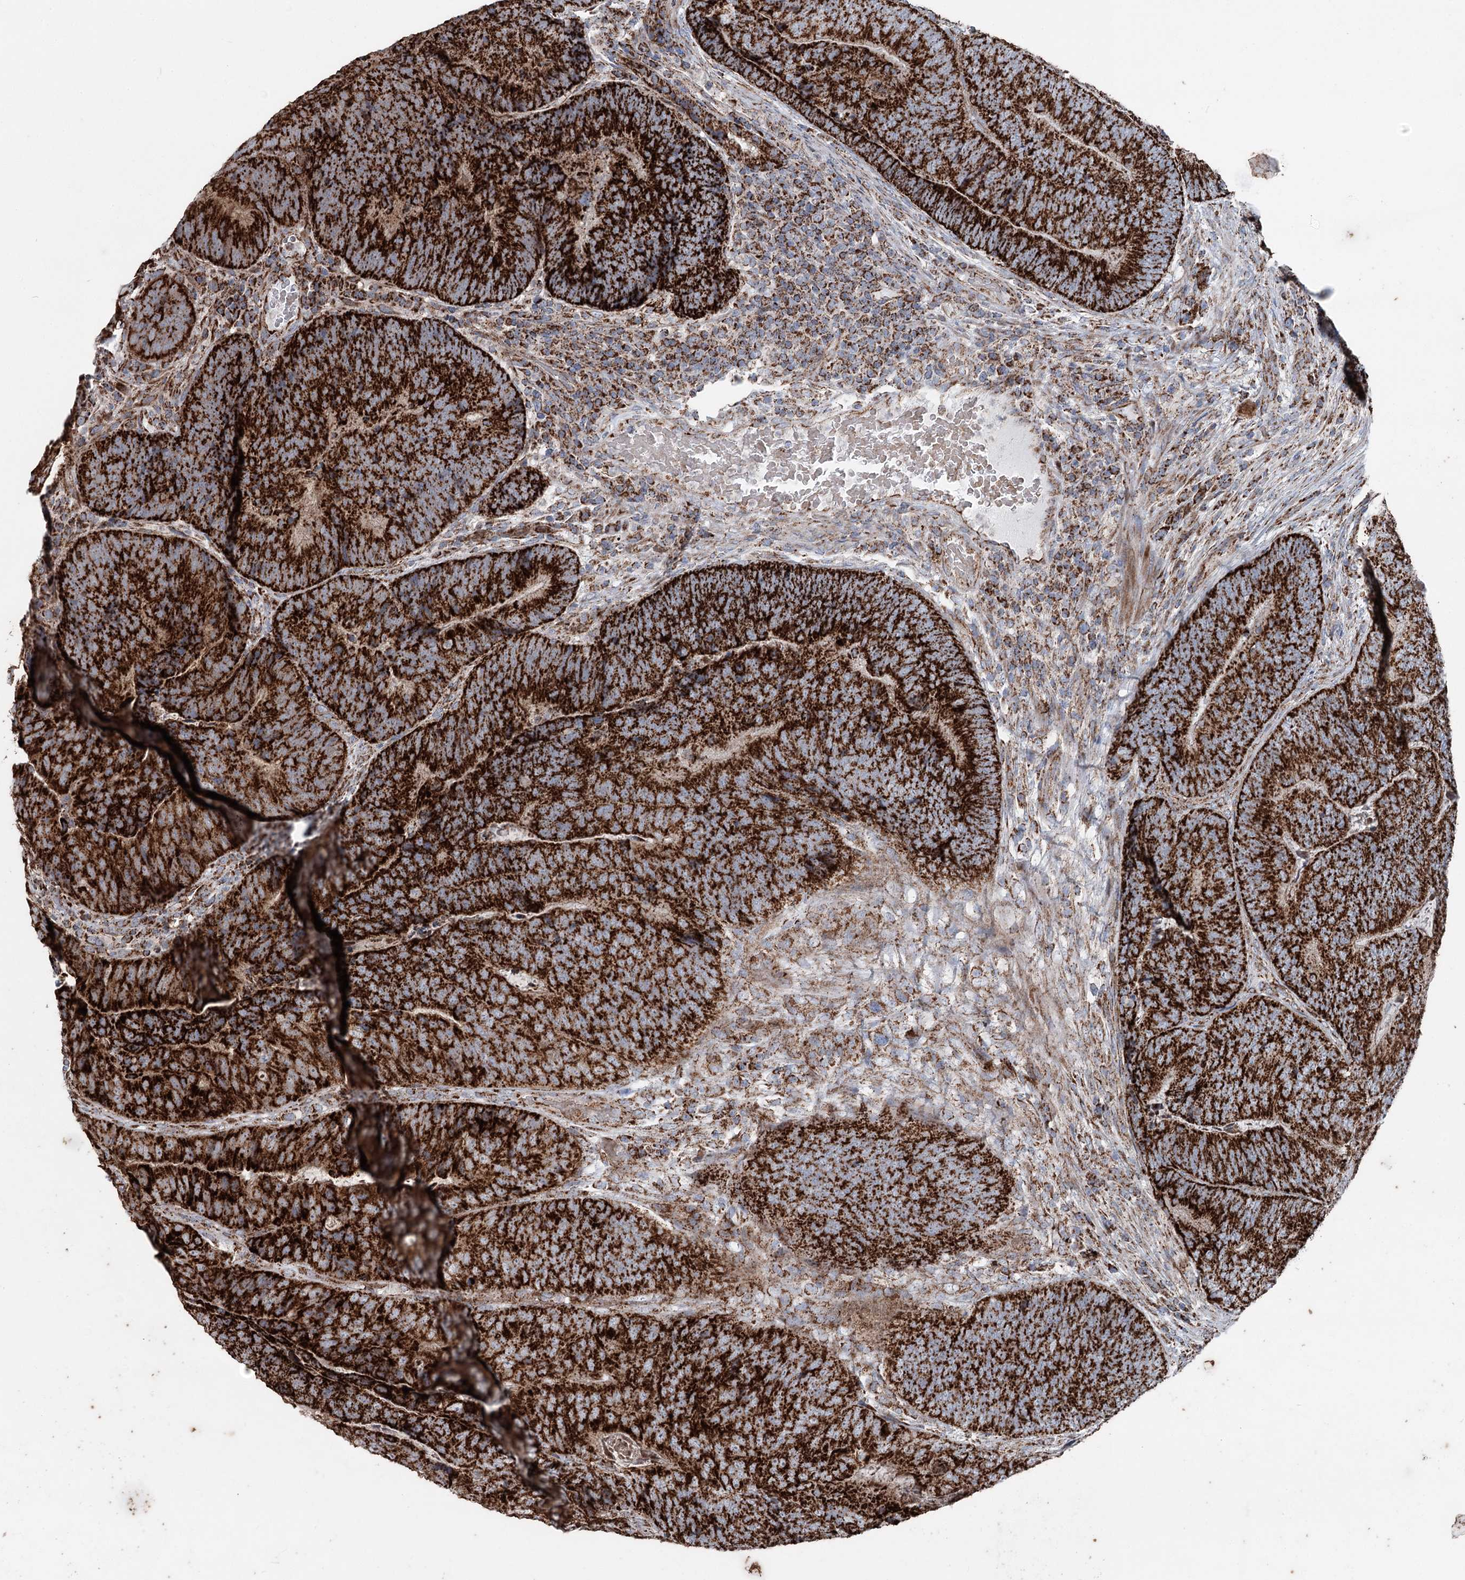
{"staining": {"intensity": "strong", "quantity": ">75%", "location": "cytoplasmic/membranous"}, "tissue": "colorectal cancer", "cell_type": "Tumor cells", "image_type": "cancer", "snomed": [{"axis": "morphology", "description": "Adenocarcinoma, NOS"}, {"axis": "topography", "description": "Colon"}], "caption": "Adenocarcinoma (colorectal) stained with a brown dye displays strong cytoplasmic/membranous positive staining in approximately >75% of tumor cells.", "gene": "UCN3", "patient": {"sex": "female", "age": 67}}